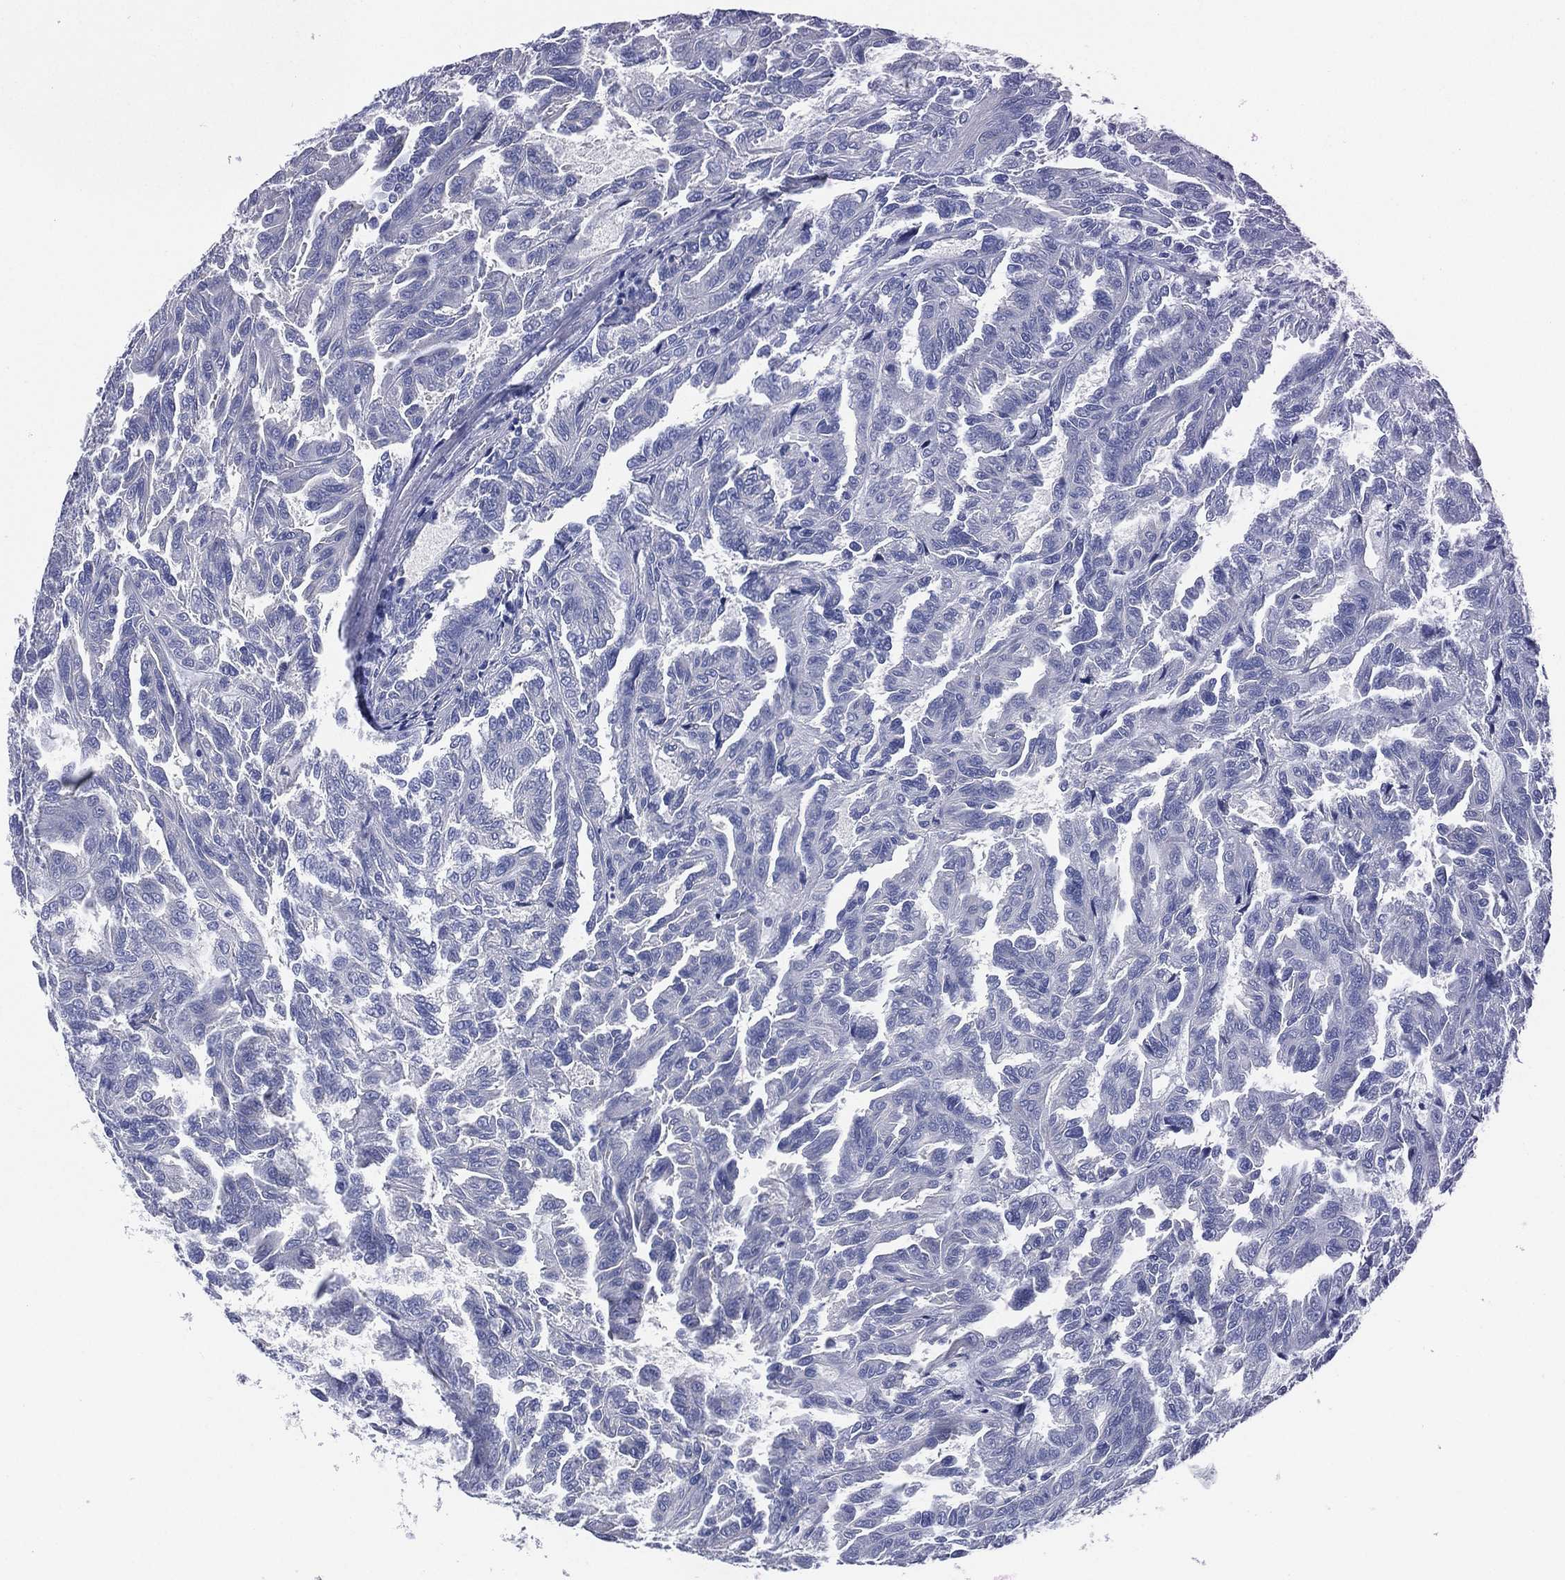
{"staining": {"intensity": "negative", "quantity": "none", "location": "none"}, "tissue": "renal cancer", "cell_type": "Tumor cells", "image_type": "cancer", "snomed": [{"axis": "morphology", "description": "Adenocarcinoma, NOS"}, {"axis": "topography", "description": "Kidney"}], "caption": "The histopathology image reveals no significant staining in tumor cells of renal cancer (adenocarcinoma). The staining was performed using DAB to visualize the protein expression in brown, while the nuclei were stained in blue with hematoxylin (Magnification: 20x).", "gene": "CCDC70", "patient": {"sex": "male", "age": 79}}